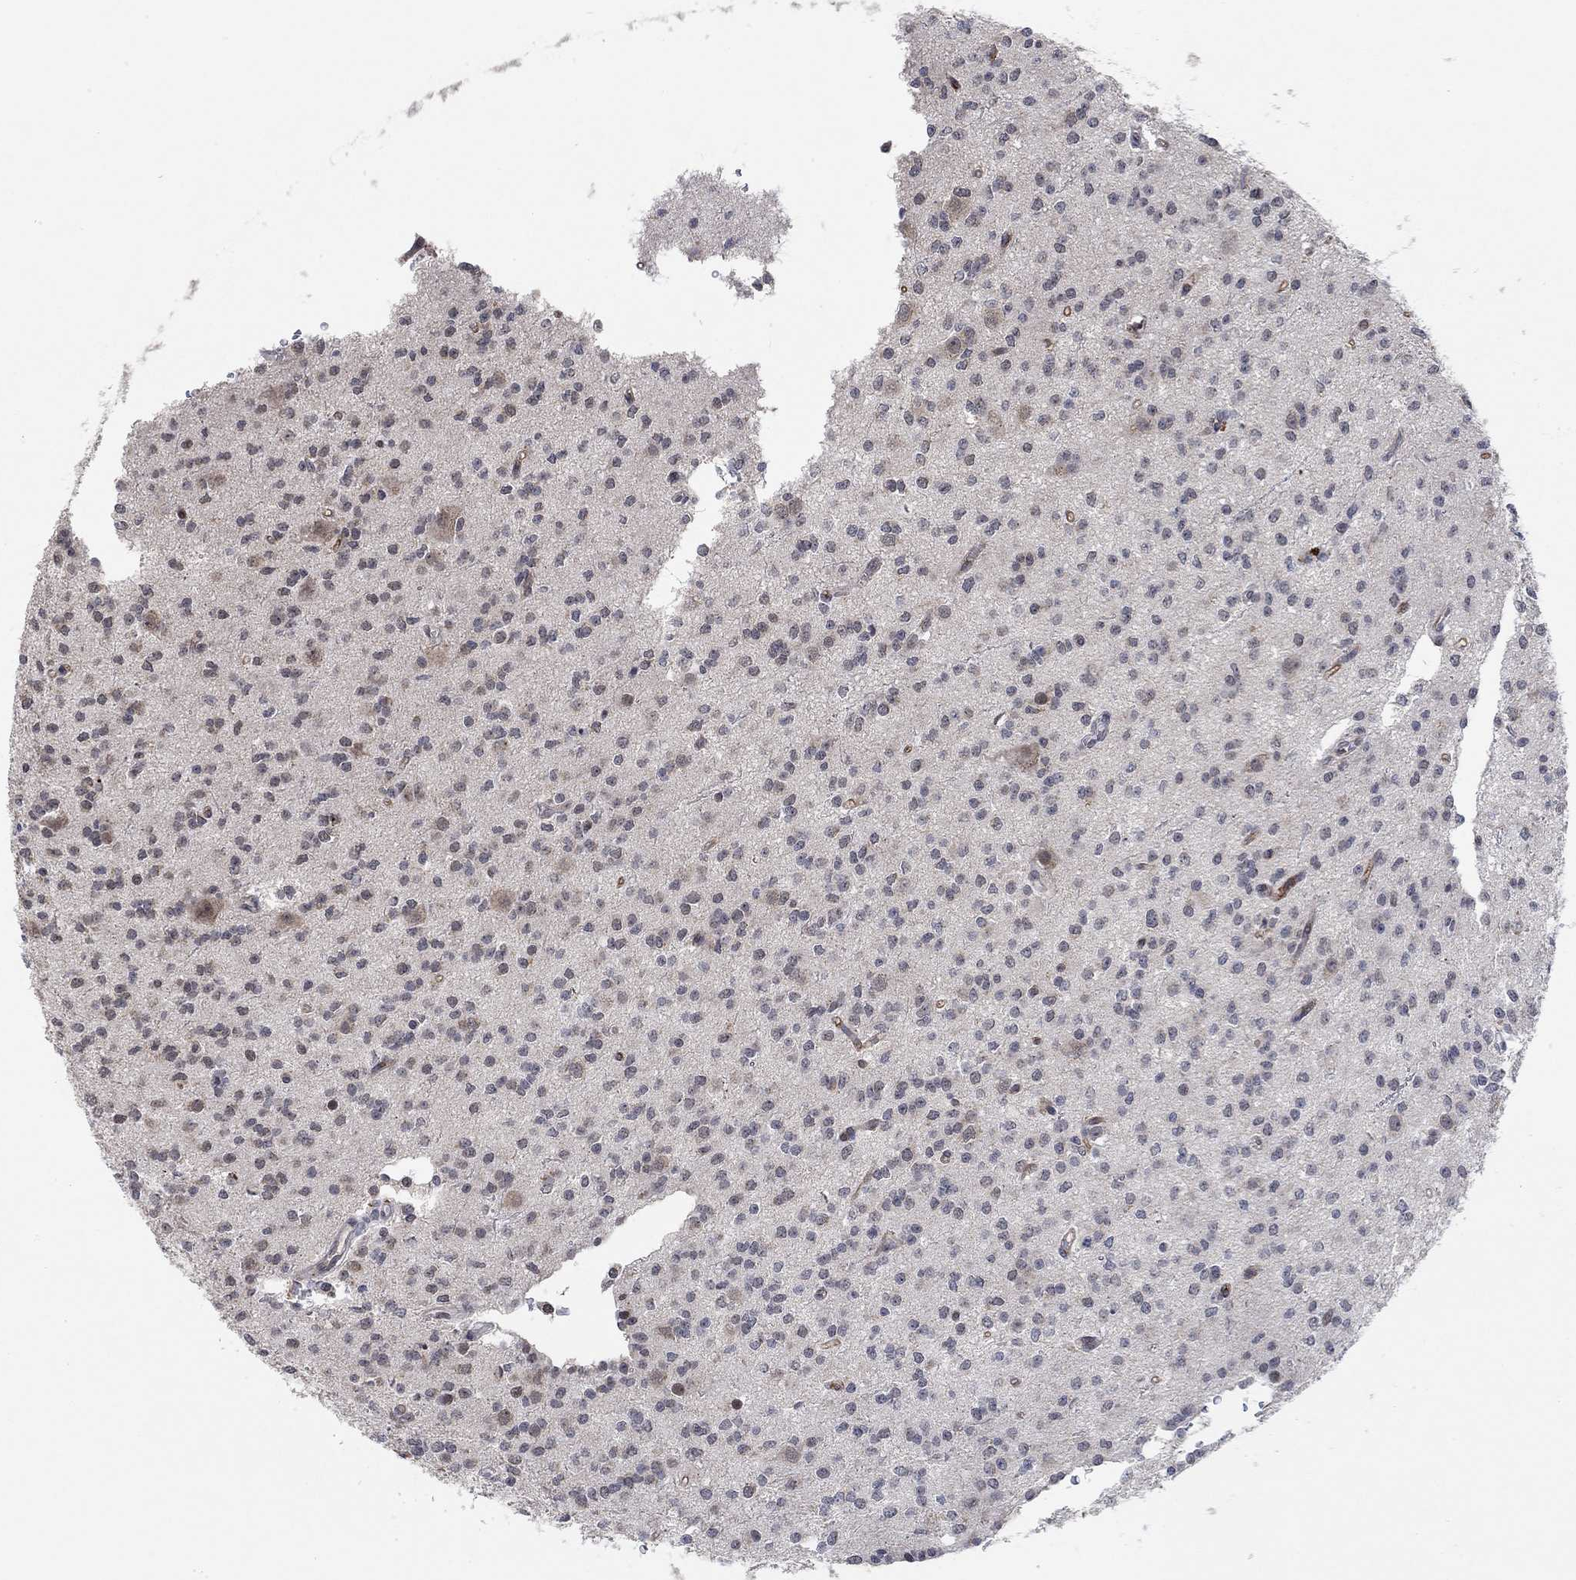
{"staining": {"intensity": "negative", "quantity": "none", "location": "none"}, "tissue": "glioma", "cell_type": "Tumor cells", "image_type": "cancer", "snomed": [{"axis": "morphology", "description": "Glioma, malignant, Low grade"}, {"axis": "topography", "description": "Brain"}], "caption": "Tumor cells are negative for brown protein staining in glioma.", "gene": "THAP8", "patient": {"sex": "male", "age": 27}}